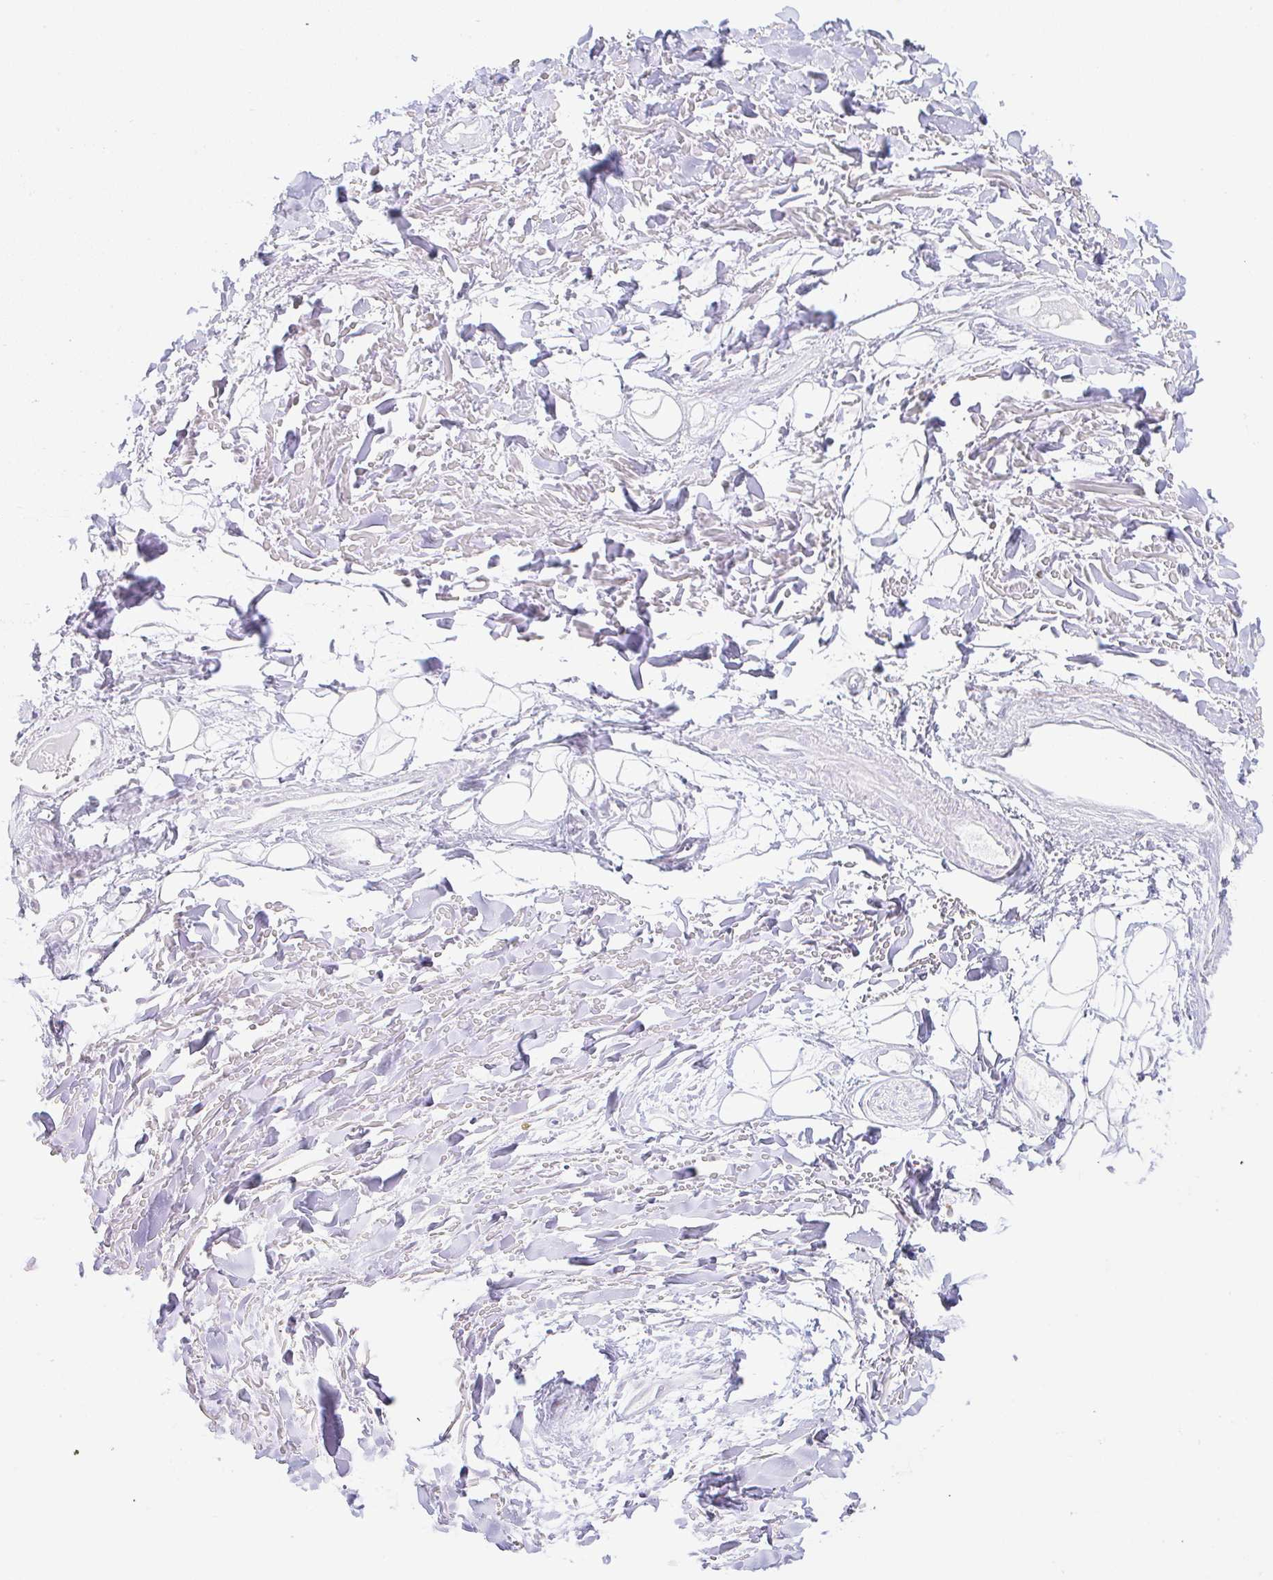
{"staining": {"intensity": "negative", "quantity": "none", "location": "none"}, "tissue": "adipose tissue", "cell_type": "Adipocytes", "image_type": "normal", "snomed": [{"axis": "morphology", "description": "Normal tissue, NOS"}, {"axis": "topography", "description": "Cartilage tissue"}], "caption": "Human adipose tissue stained for a protein using immunohistochemistry (IHC) shows no expression in adipocytes.", "gene": "DERL2", "patient": {"sex": "male", "age": 57}}